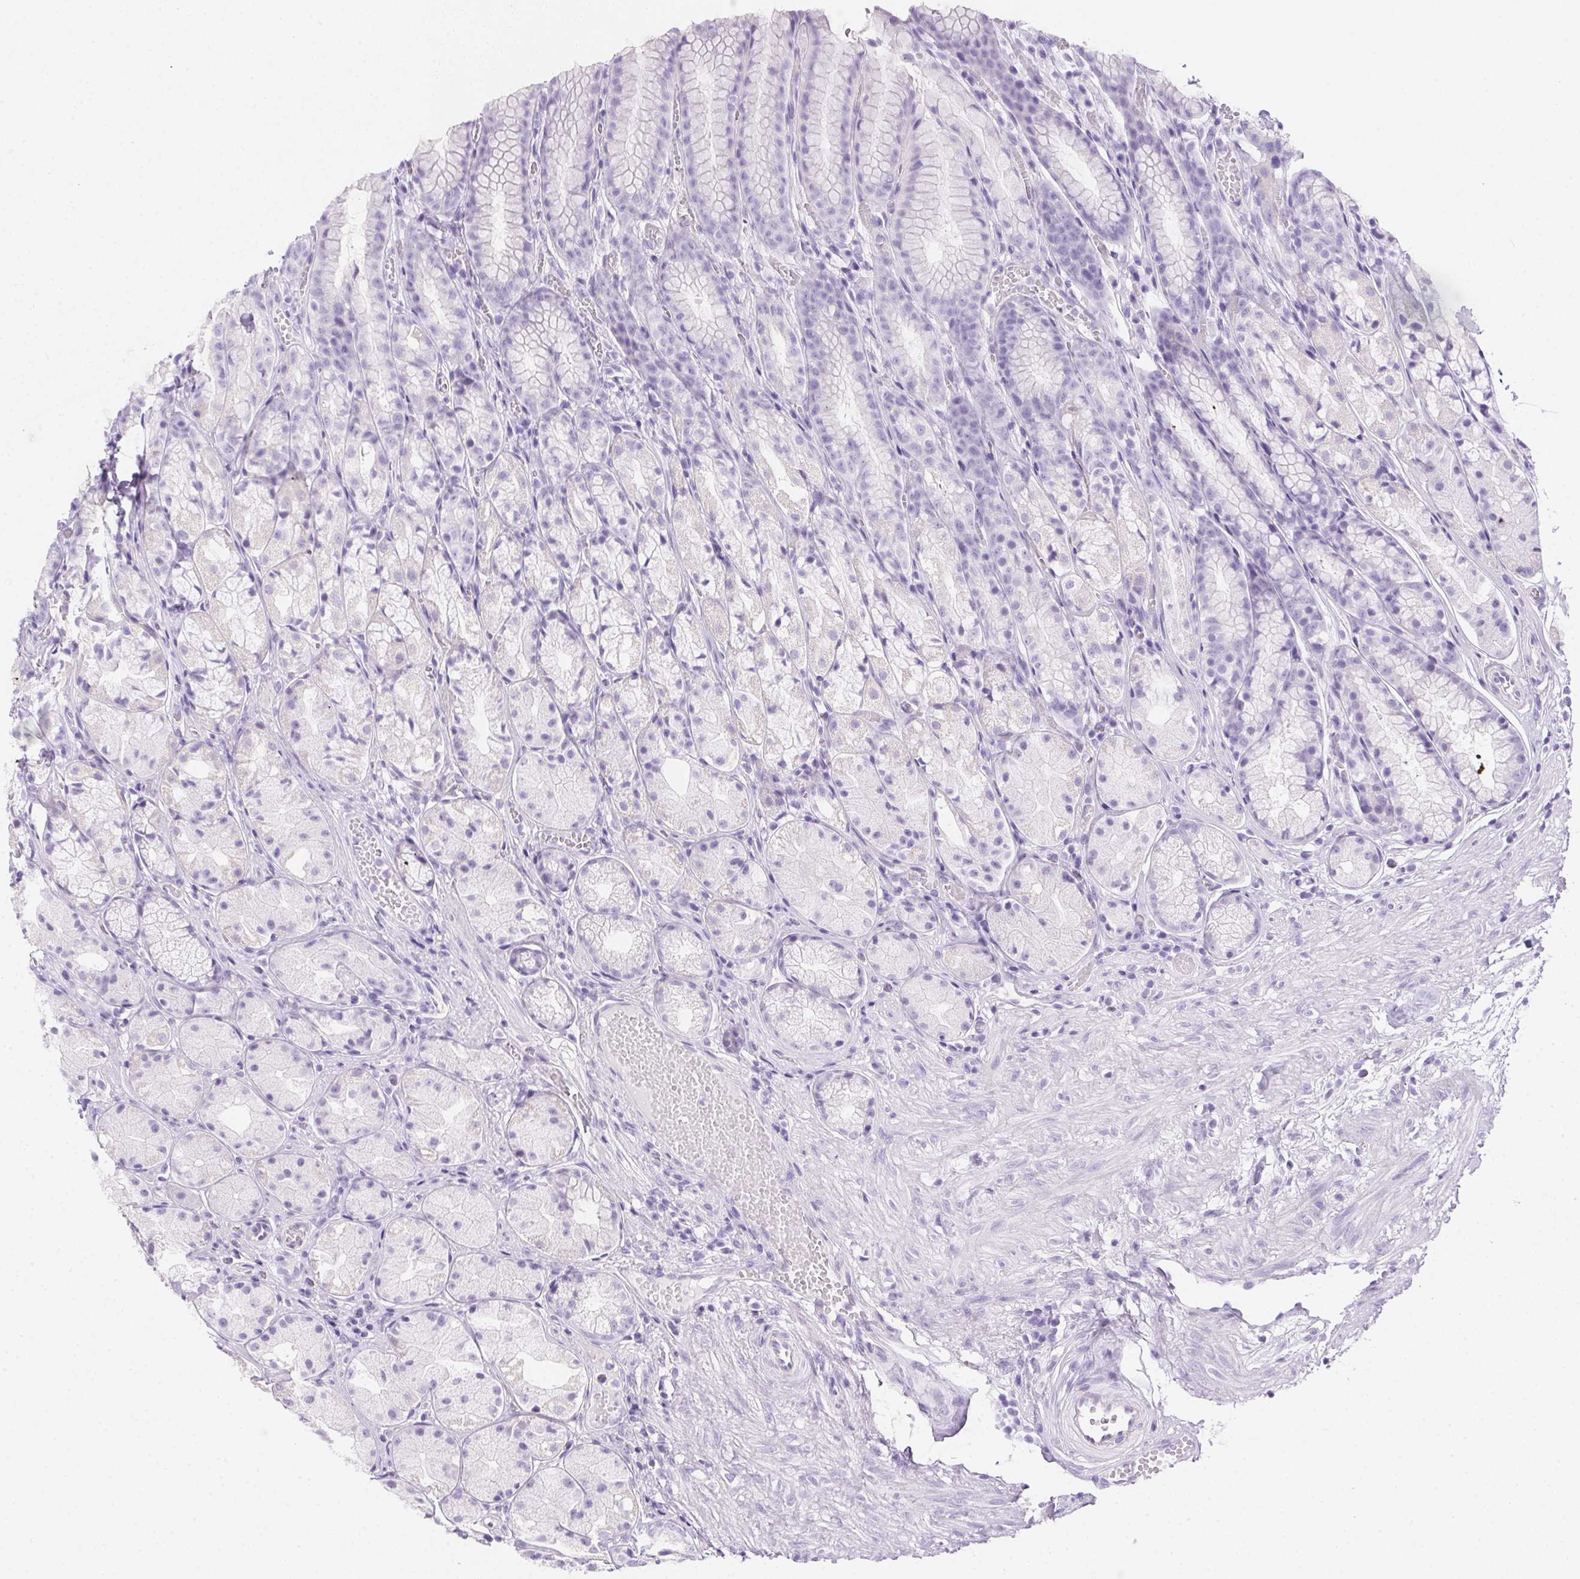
{"staining": {"intensity": "negative", "quantity": "none", "location": "none"}, "tissue": "stomach", "cell_type": "Glandular cells", "image_type": "normal", "snomed": [{"axis": "morphology", "description": "Normal tissue, NOS"}, {"axis": "topography", "description": "Stomach"}], "caption": "Stomach stained for a protein using immunohistochemistry demonstrates no positivity glandular cells.", "gene": "SPACA5B", "patient": {"sex": "male", "age": 70}}